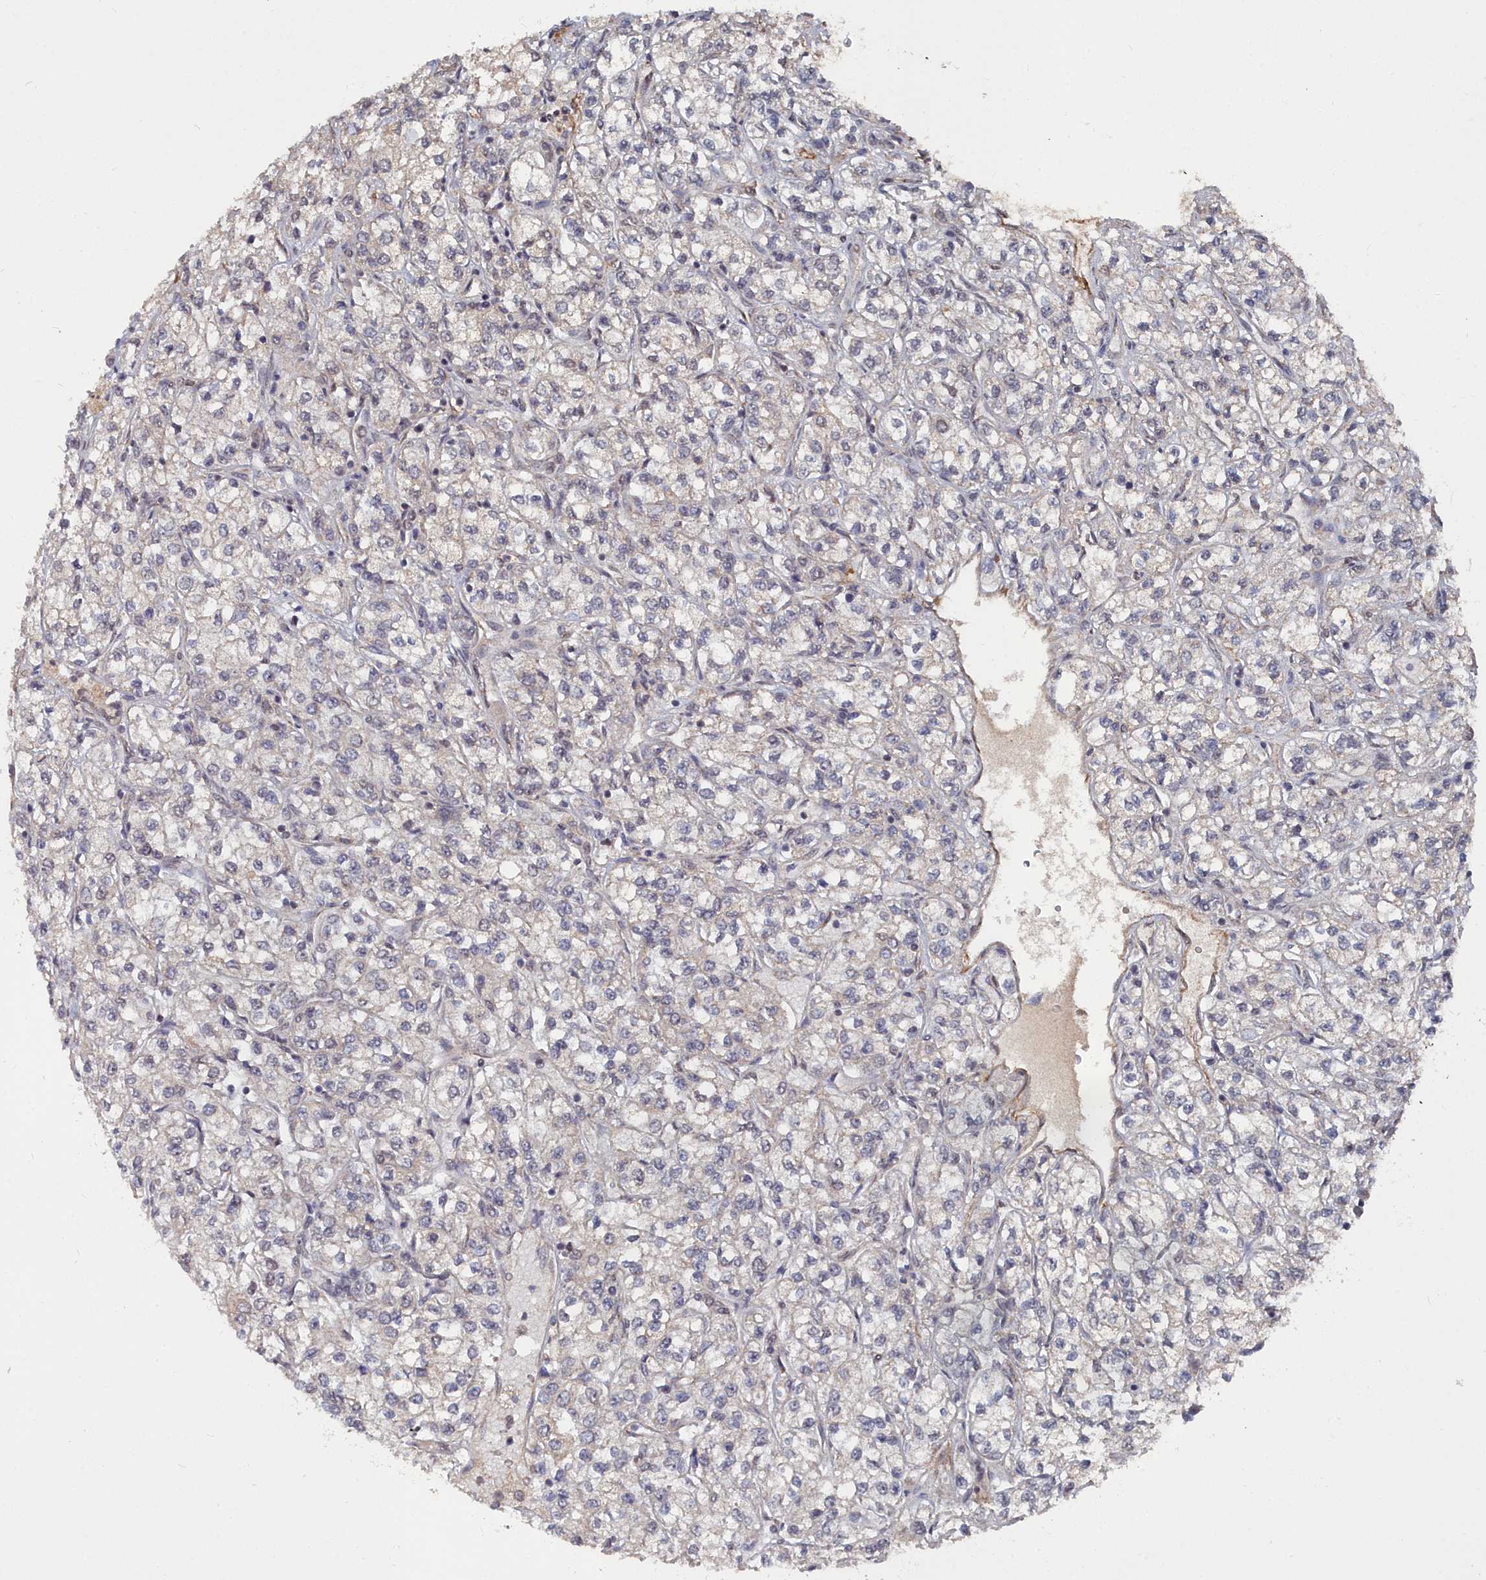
{"staining": {"intensity": "negative", "quantity": "none", "location": "none"}, "tissue": "renal cancer", "cell_type": "Tumor cells", "image_type": "cancer", "snomed": [{"axis": "morphology", "description": "Adenocarcinoma, NOS"}, {"axis": "topography", "description": "Kidney"}], "caption": "This is a histopathology image of immunohistochemistry staining of renal adenocarcinoma, which shows no positivity in tumor cells.", "gene": "CCNP", "patient": {"sex": "male", "age": 80}}